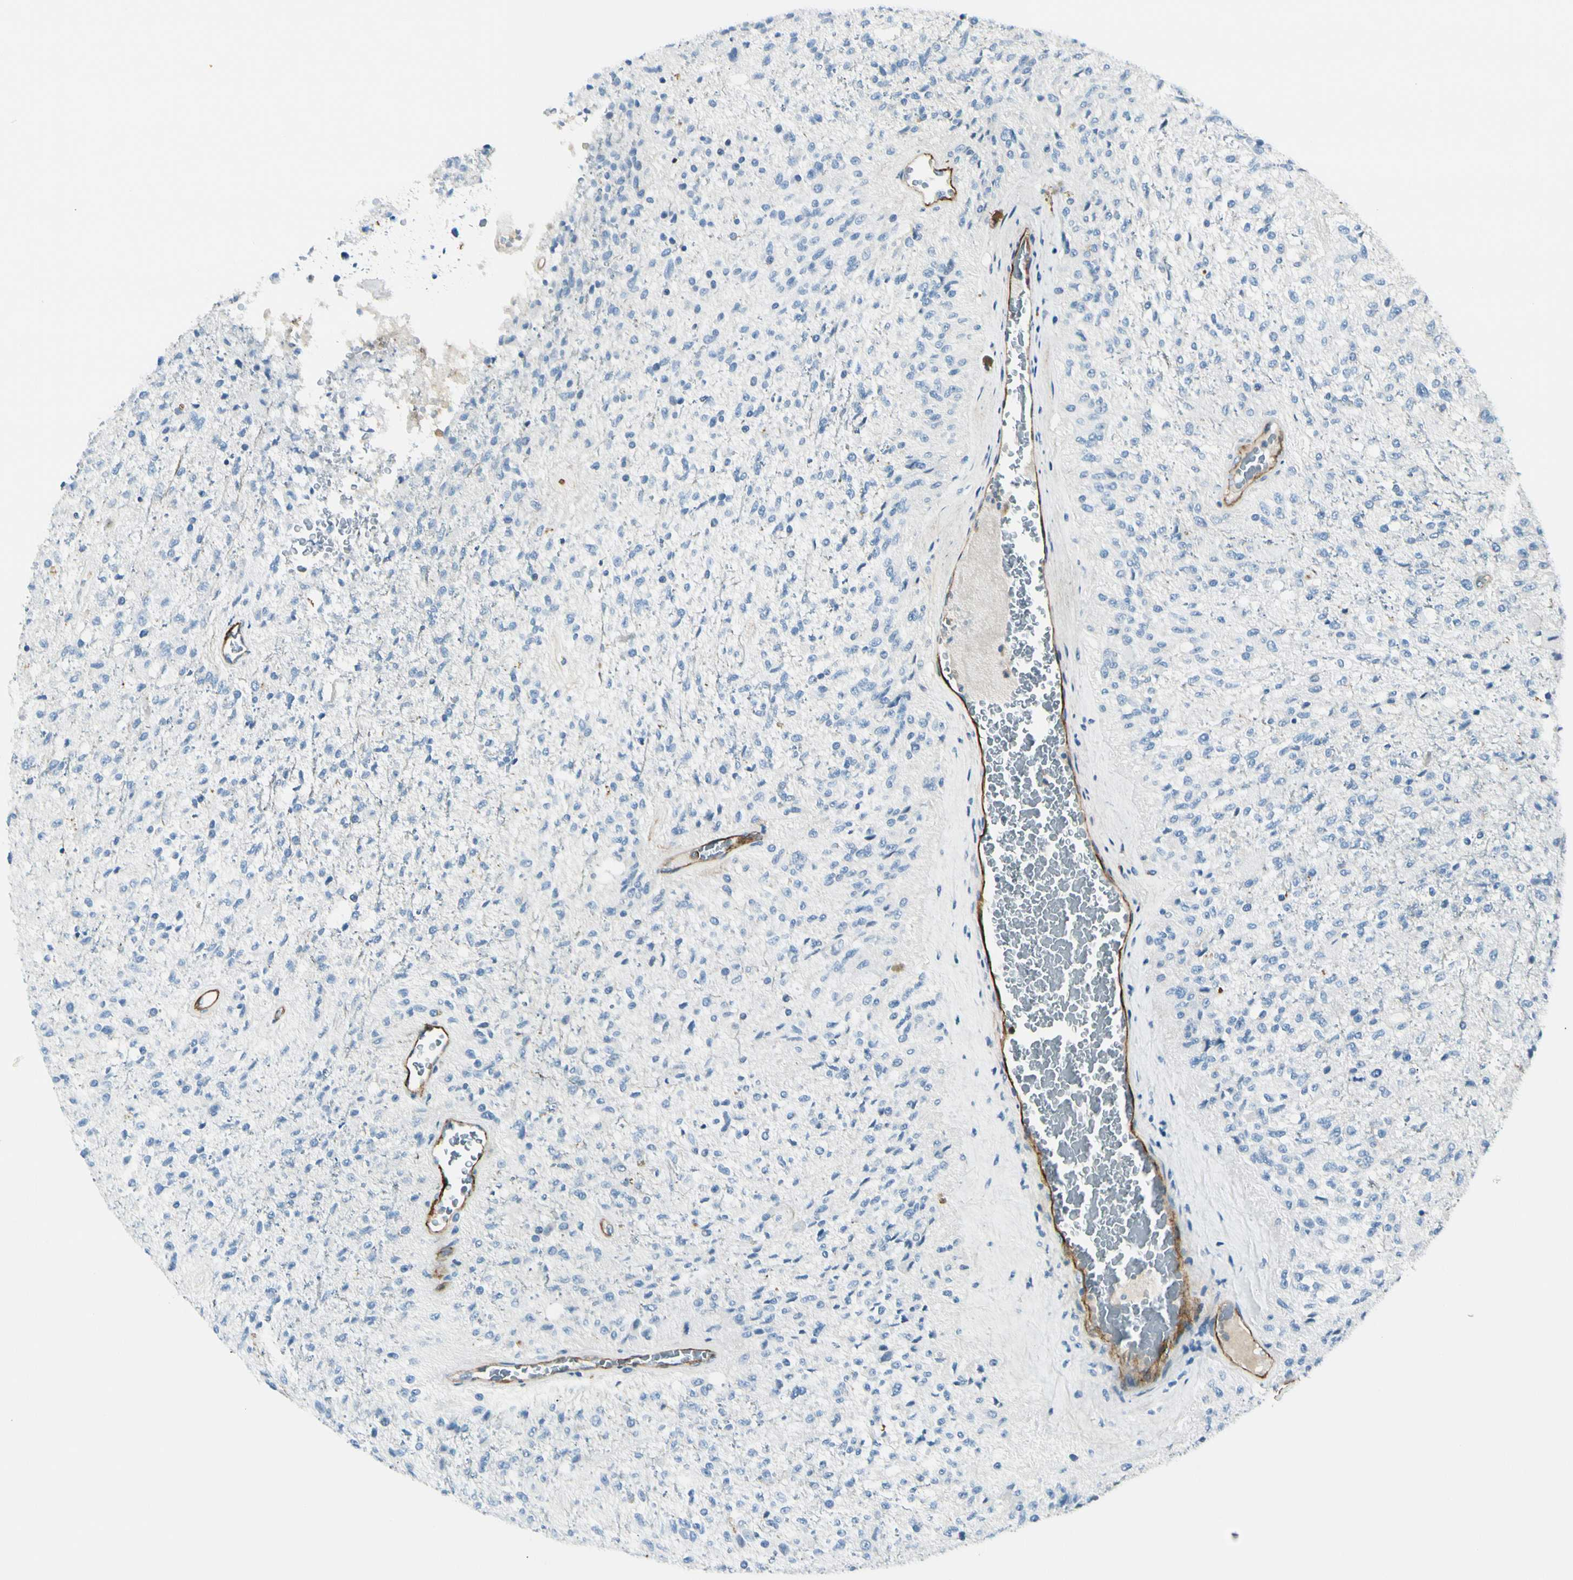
{"staining": {"intensity": "negative", "quantity": "none", "location": "none"}, "tissue": "glioma", "cell_type": "Tumor cells", "image_type": "cancer", "snomed": [{"axis": "morphology", "description": "Normal tissue, NOS"}, {"axis": "morphology", "description": "Glioma, malignant, High grade"}, {"axis": "topography", "description": "Cerebral cortex"}], "caption": "Tumor cells are negative for brown protein staining in glioma.", "gene": "CD93", "patient": {"sex": "male", "age": 77}}